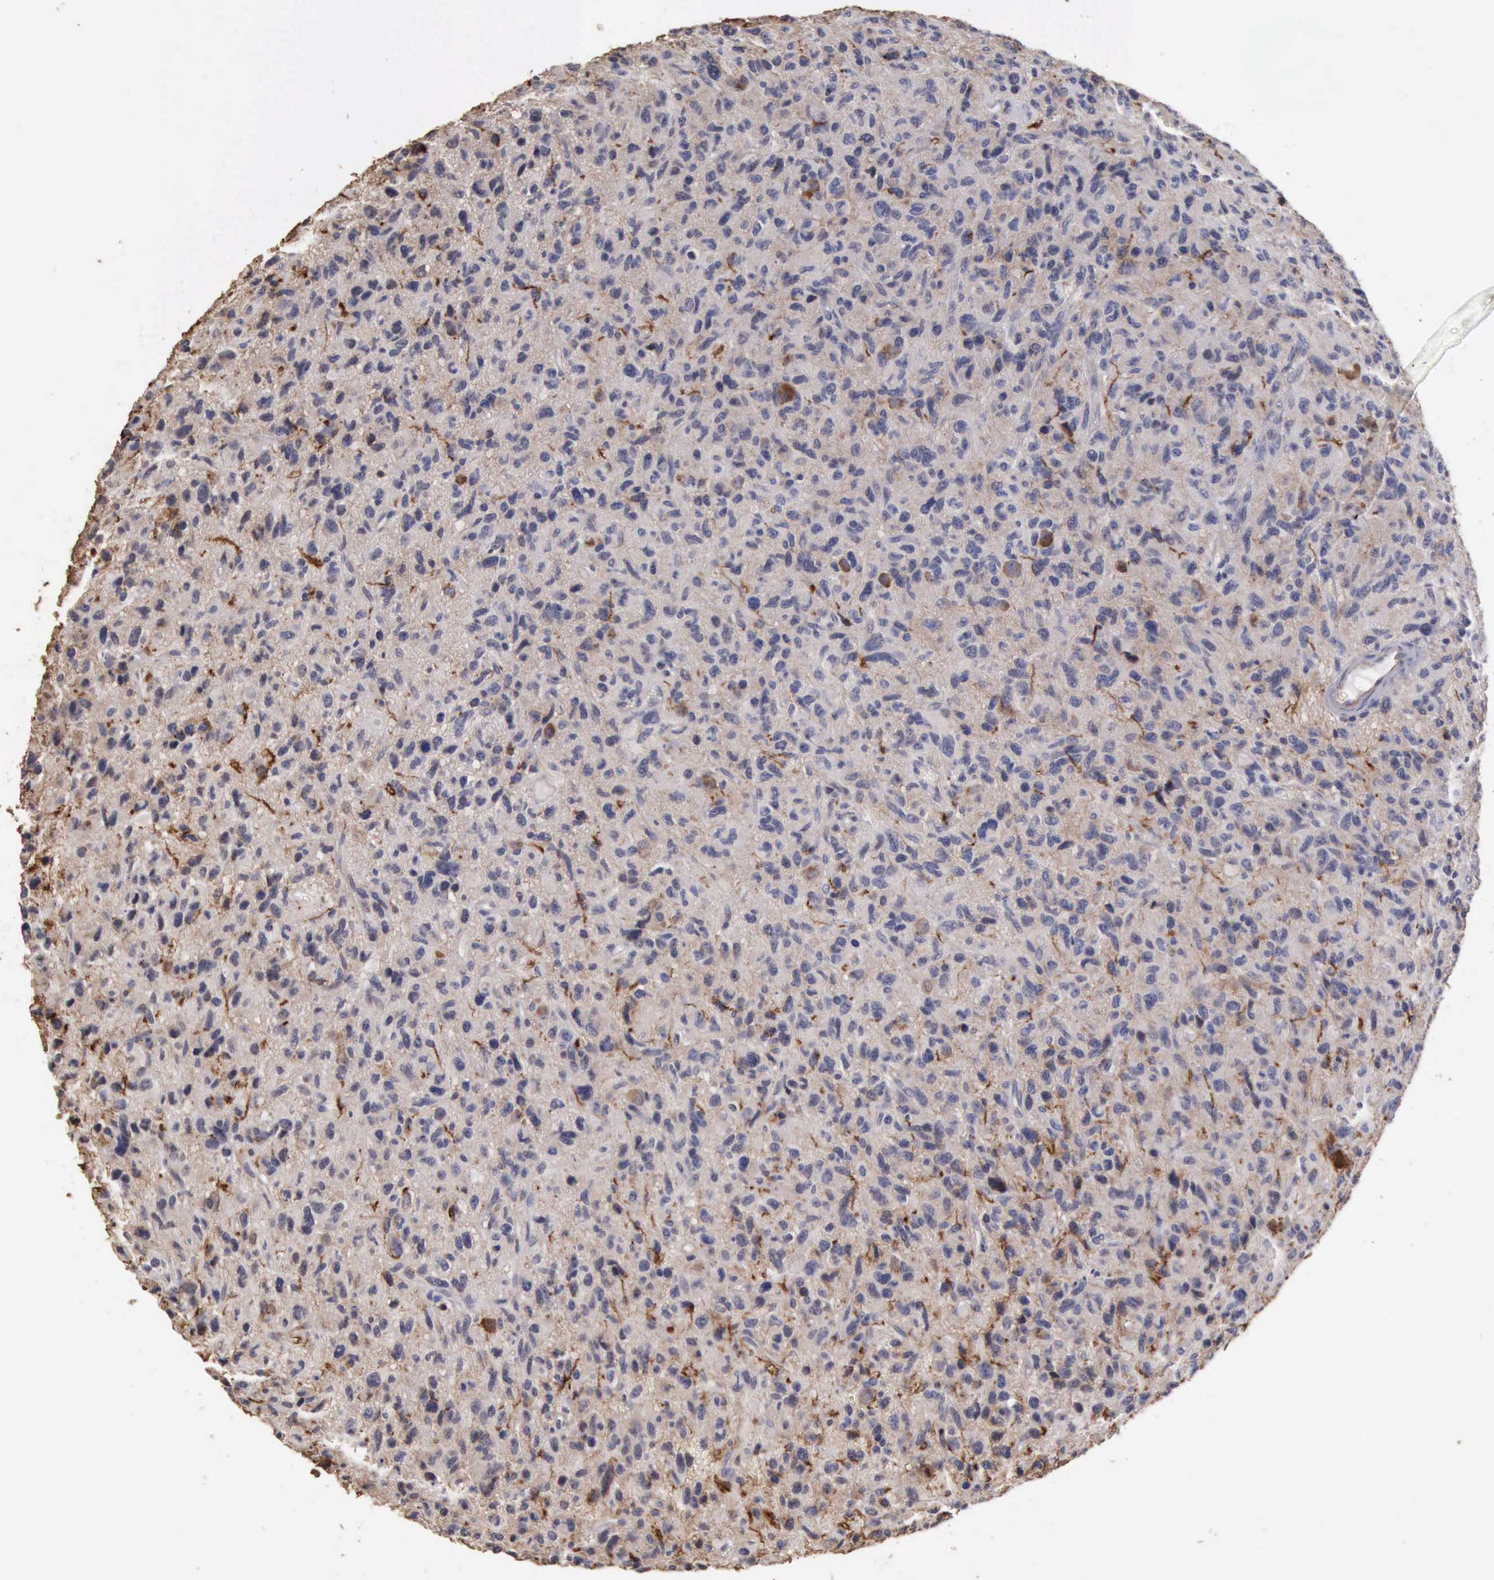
{"staining": {"intensity": "weak", "quantity": "<25%", "location": "cytoplasmic/membranous"}, "tissue": "glioma", "cell_type": "Tumor cells", "image_type": "cancer", "snomed": [{"axis": "morphology", "description": "Glioma, malignant, High grade"}, {"axis": "topography", "description": "Brain"}], "caption": "An immunohistochemistry photomicrograph of malignant glioma (high-grade) is shown. There is no staining in tumor cells of malignant glioma (high-grade).", "gene": "GPR101", "patient": {"sex": "female", "age": 60}}